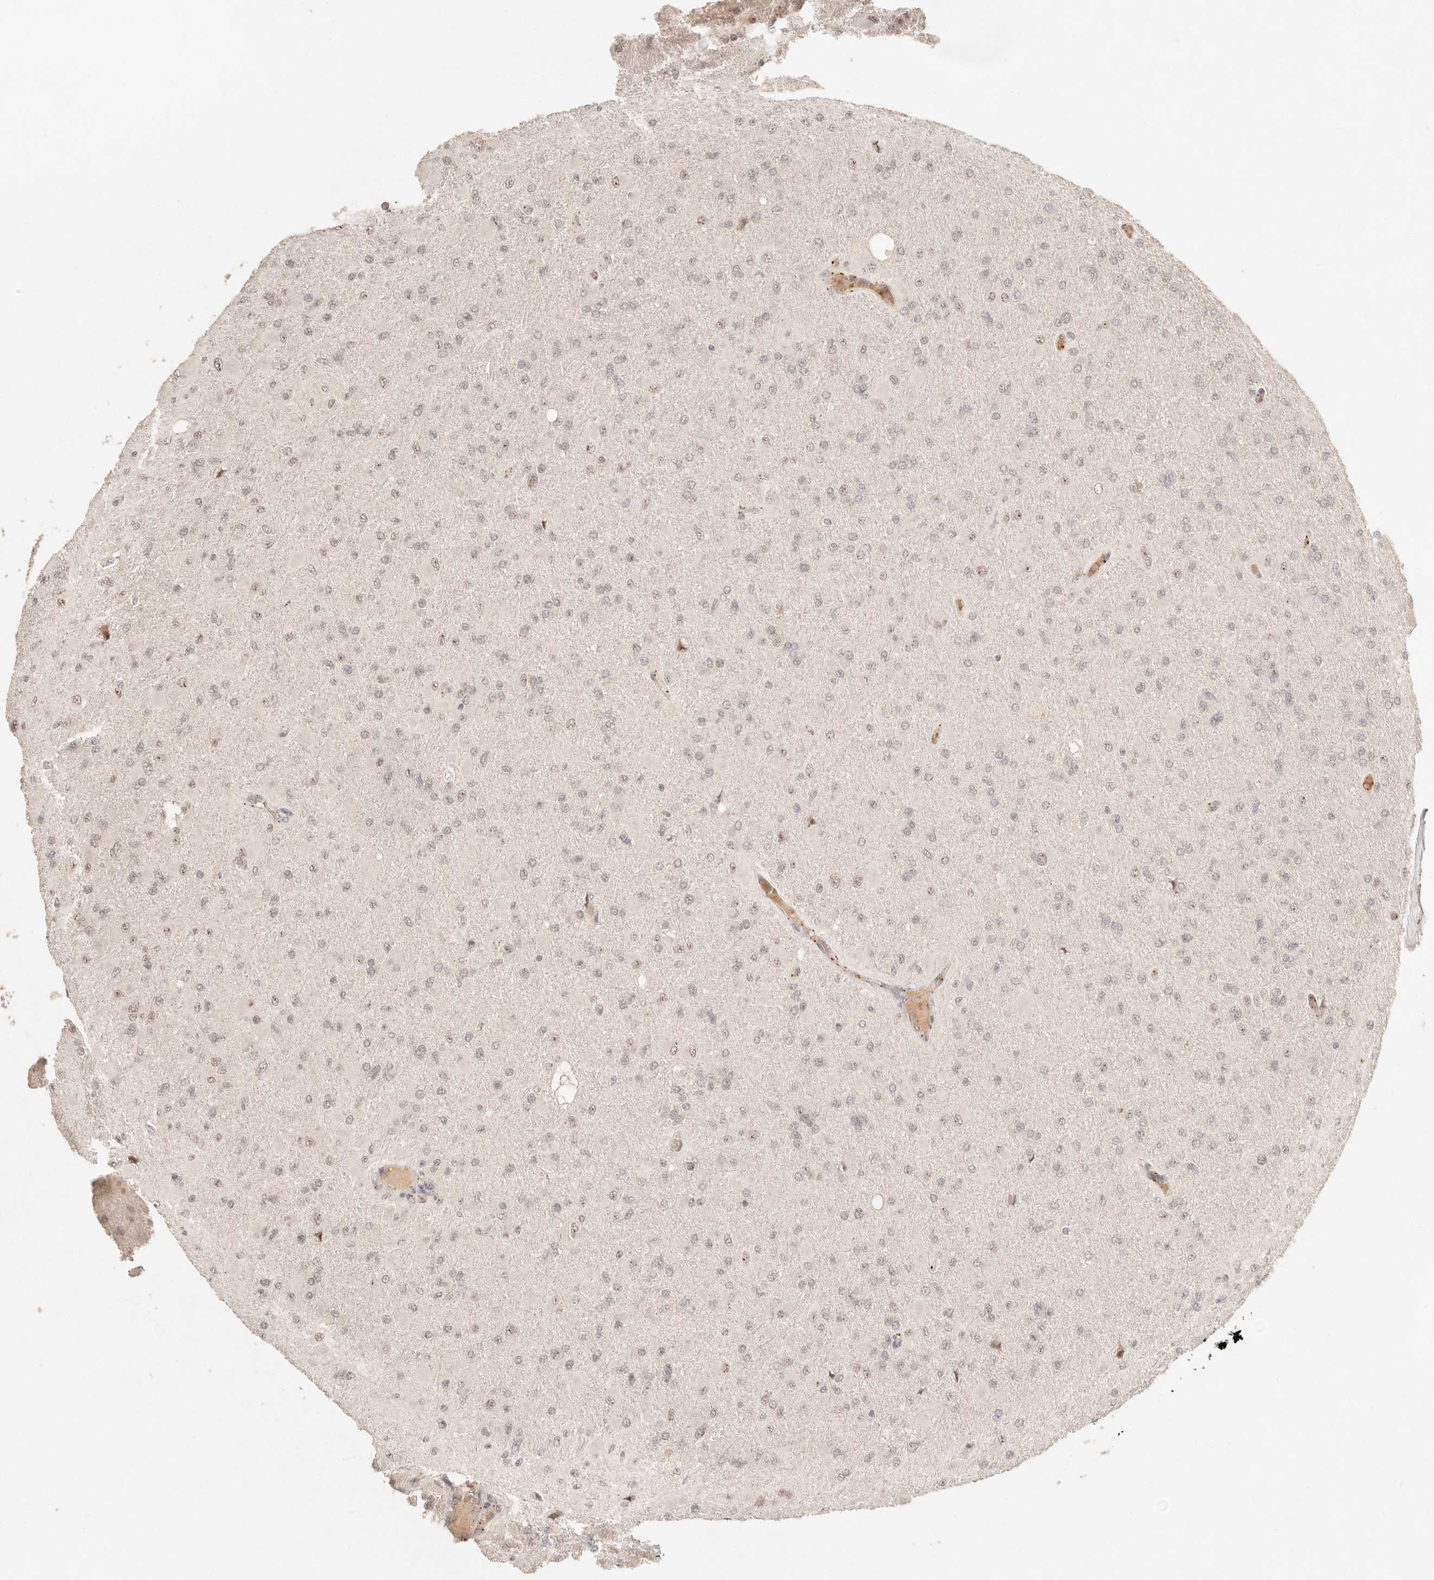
{"staining": {"intensity": "weak", "quantity": ">75%", "location": "nuclear"}, "tissue": "glioma", "cell_type": "Tumor cells", "image_type": "cancer", "snomed": [{"axis": "morphology", "description": "Glioma, malignant, High grade"}, {"axis": "topography", "description": "Cerebral cortex"}], "caption": "DAB (3,3'-diaminobenzidine) immunohistochemical staining of high-grade glioma (malignant) displays weak nuclear protein positivity in about >75% of tumor cells. Ihc stains the protein in brown and the nuclei are stained blue.", "gene": "MEP1A", "patient": {"sex": "female", "age": 36}}